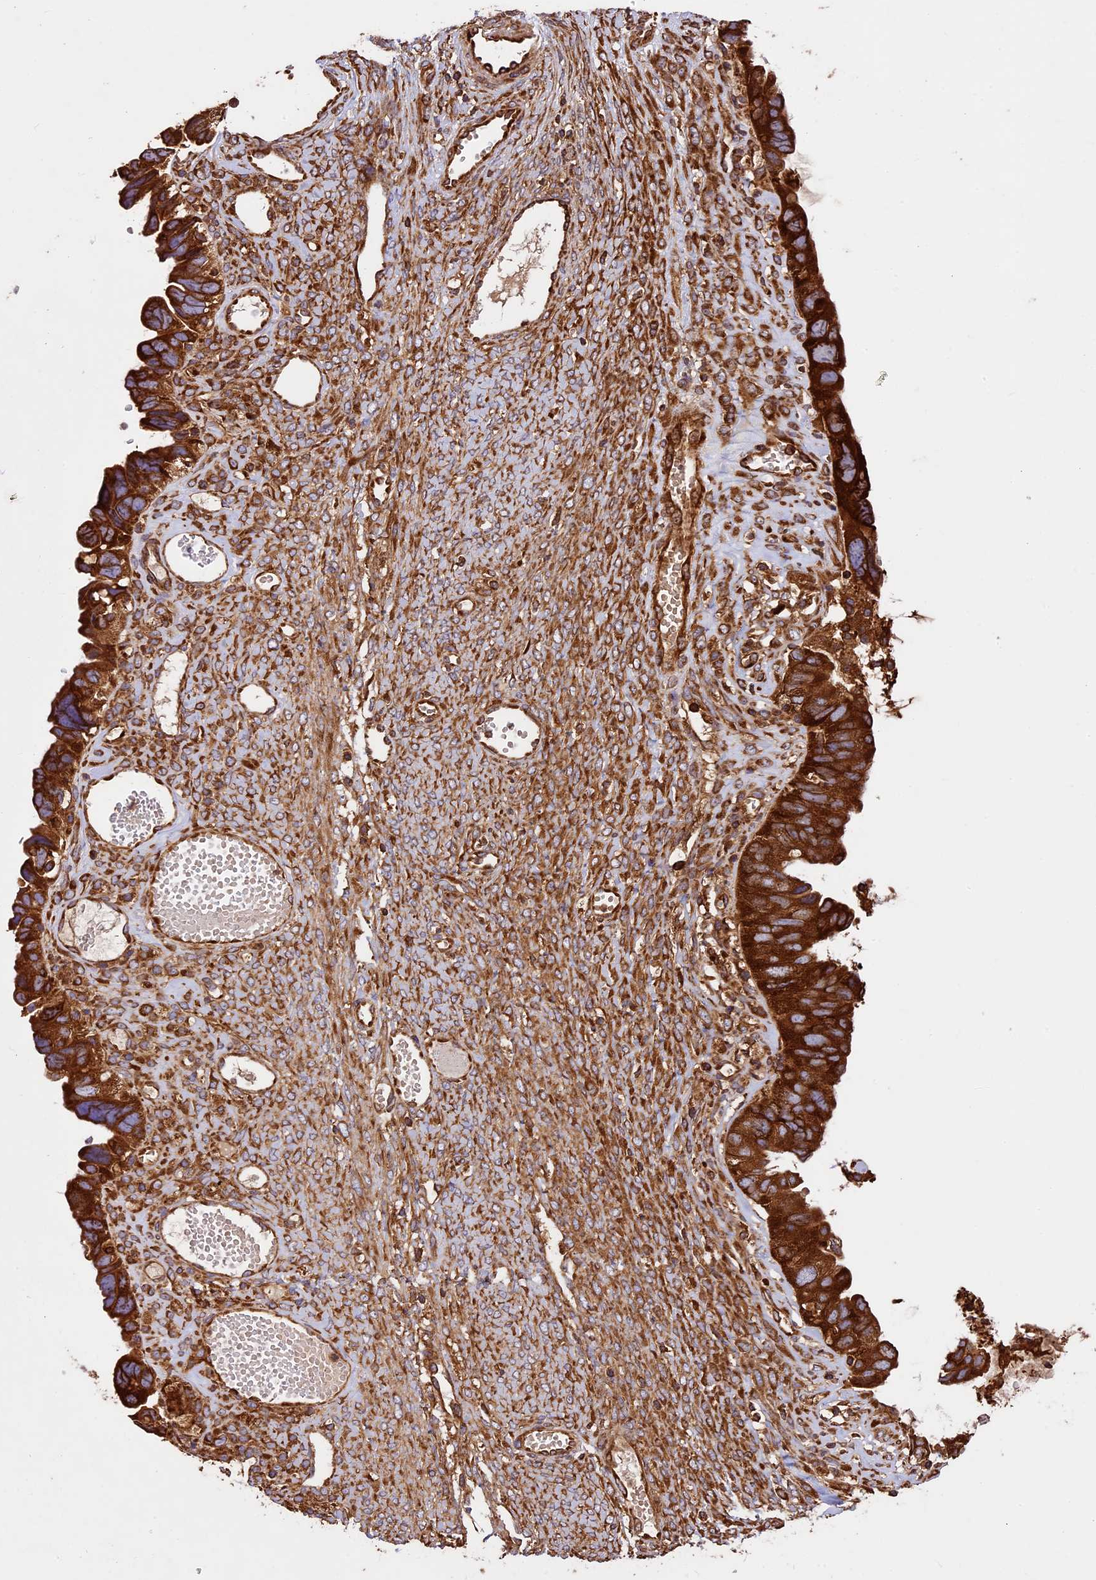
{"staining": {"intensity": "strong", "quantity": ">75%", "location": "cytoplasmic/membranous"}, "tissue": "ovarian cancer", "cell_type": "Tumor cells", "image_type": "cancer", "snomed": [{"axis": "morphology", "description": "Cystadenocarcinoma, serous, NOS"}, {"axis": "topography", "description": "Ovary"}], "caption": "Immunohistochemical staining of human serous cystadenocarcinoma (ovarian) demonstrates strong cytoplasmic/membranous protein expression in approximately >75% of tumor cells.", "gene": "KARS1", "patient": {"sex": "female", "age": 79}}